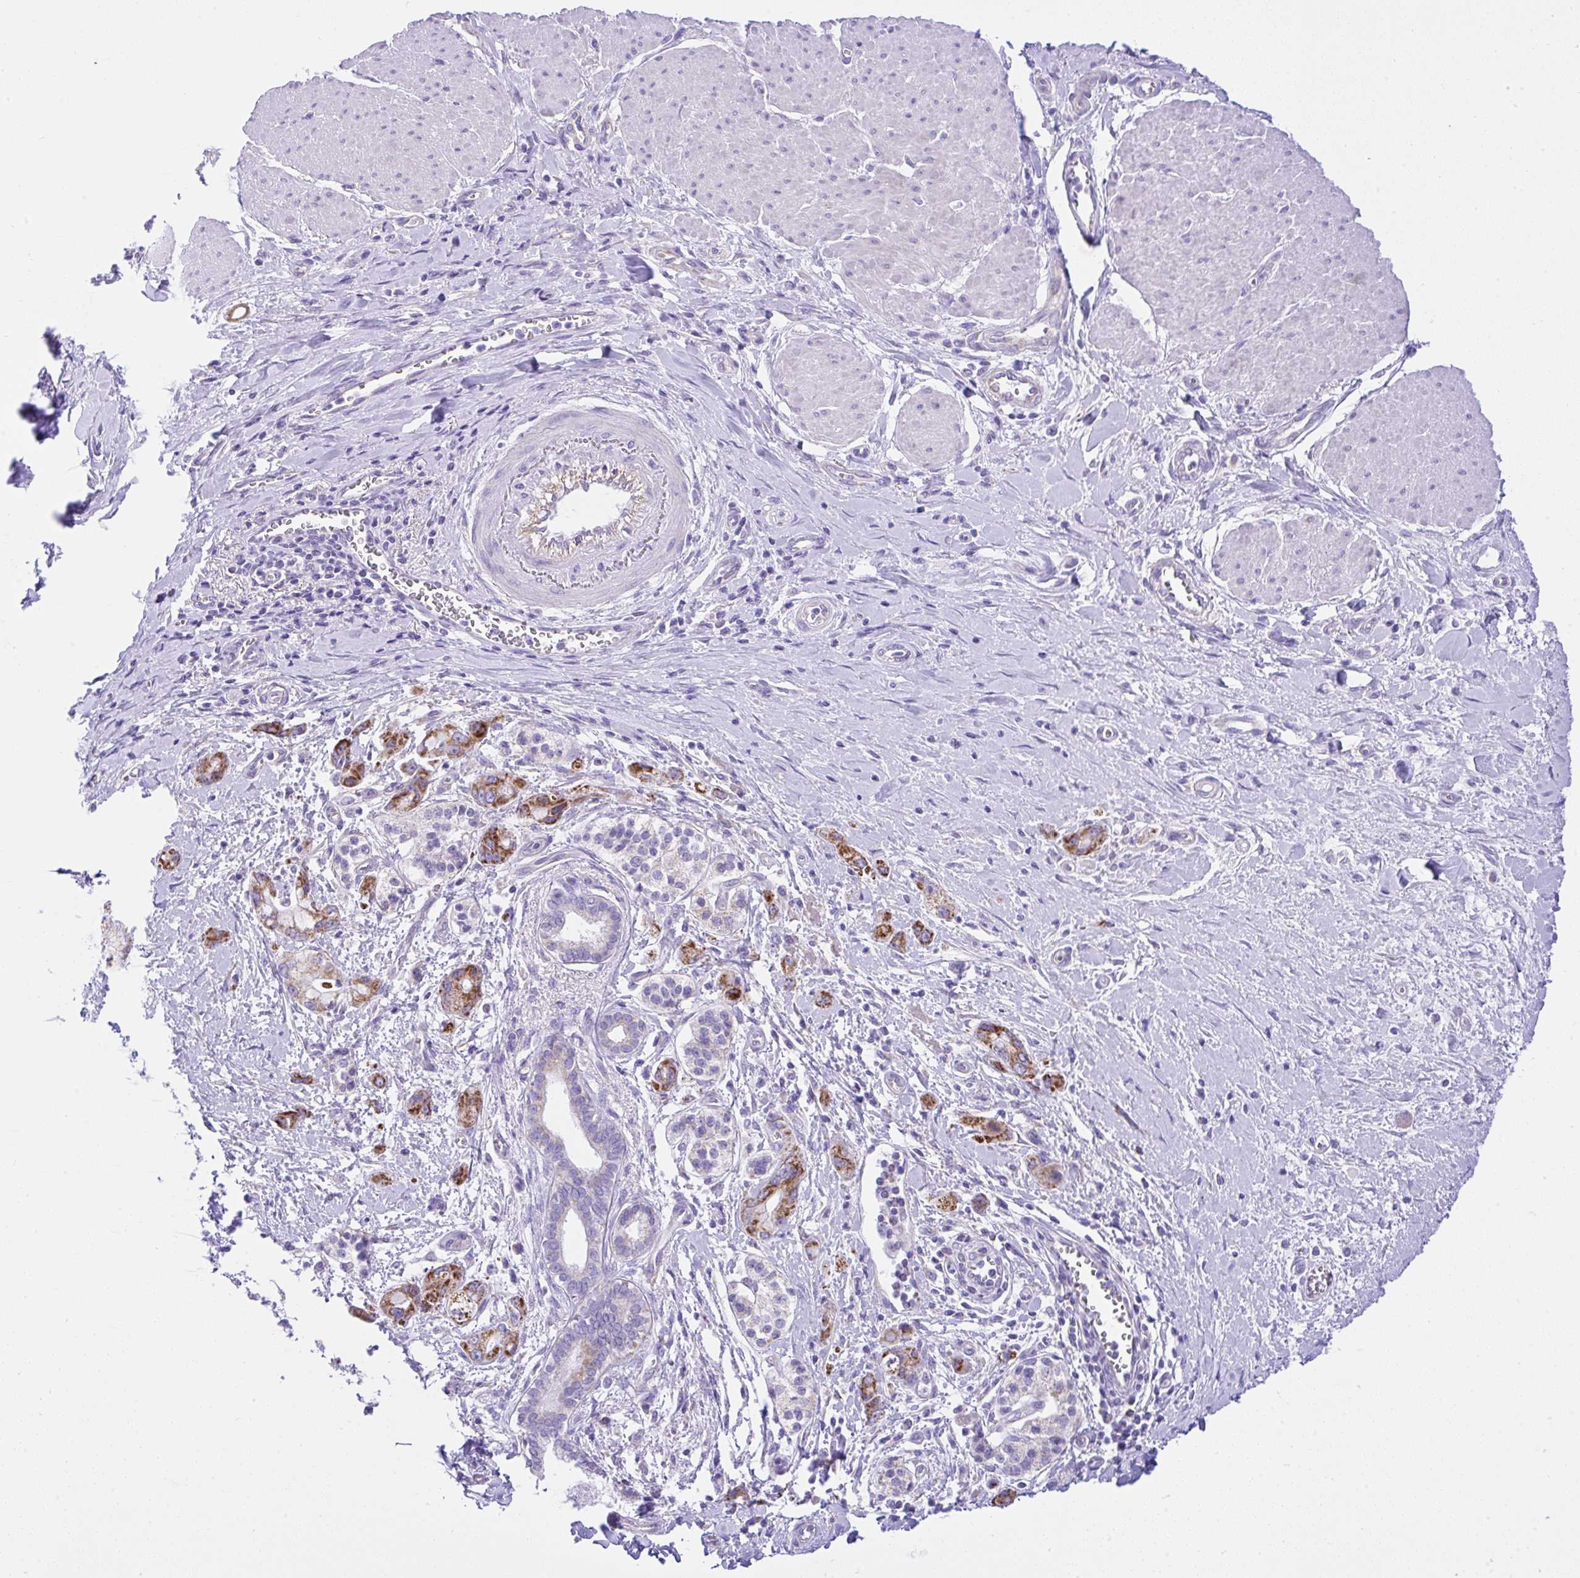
{"staining": {"intensity": "moderate", "quantity": ">75%", "location": "cytoplasmic/membranous"}, "tissue": "pancreatic cancer", "cell_type": "Tumor cells", "image_type": "cancer", "snomed": [{"axis": "morphology", "description": "Adenocarcinoma, NOS"}, {"axis": "topography", "description": "Pancreas"}], "caption": "This image reveals immunohistochemistry staining of human adenocarcinoma (pancreatic), with medium moderate cytoplasmic/membranous staining in about >75% of tumor cells.", "gene": "SLC13A1", "patient": {"sex": "male", "age": 68}}